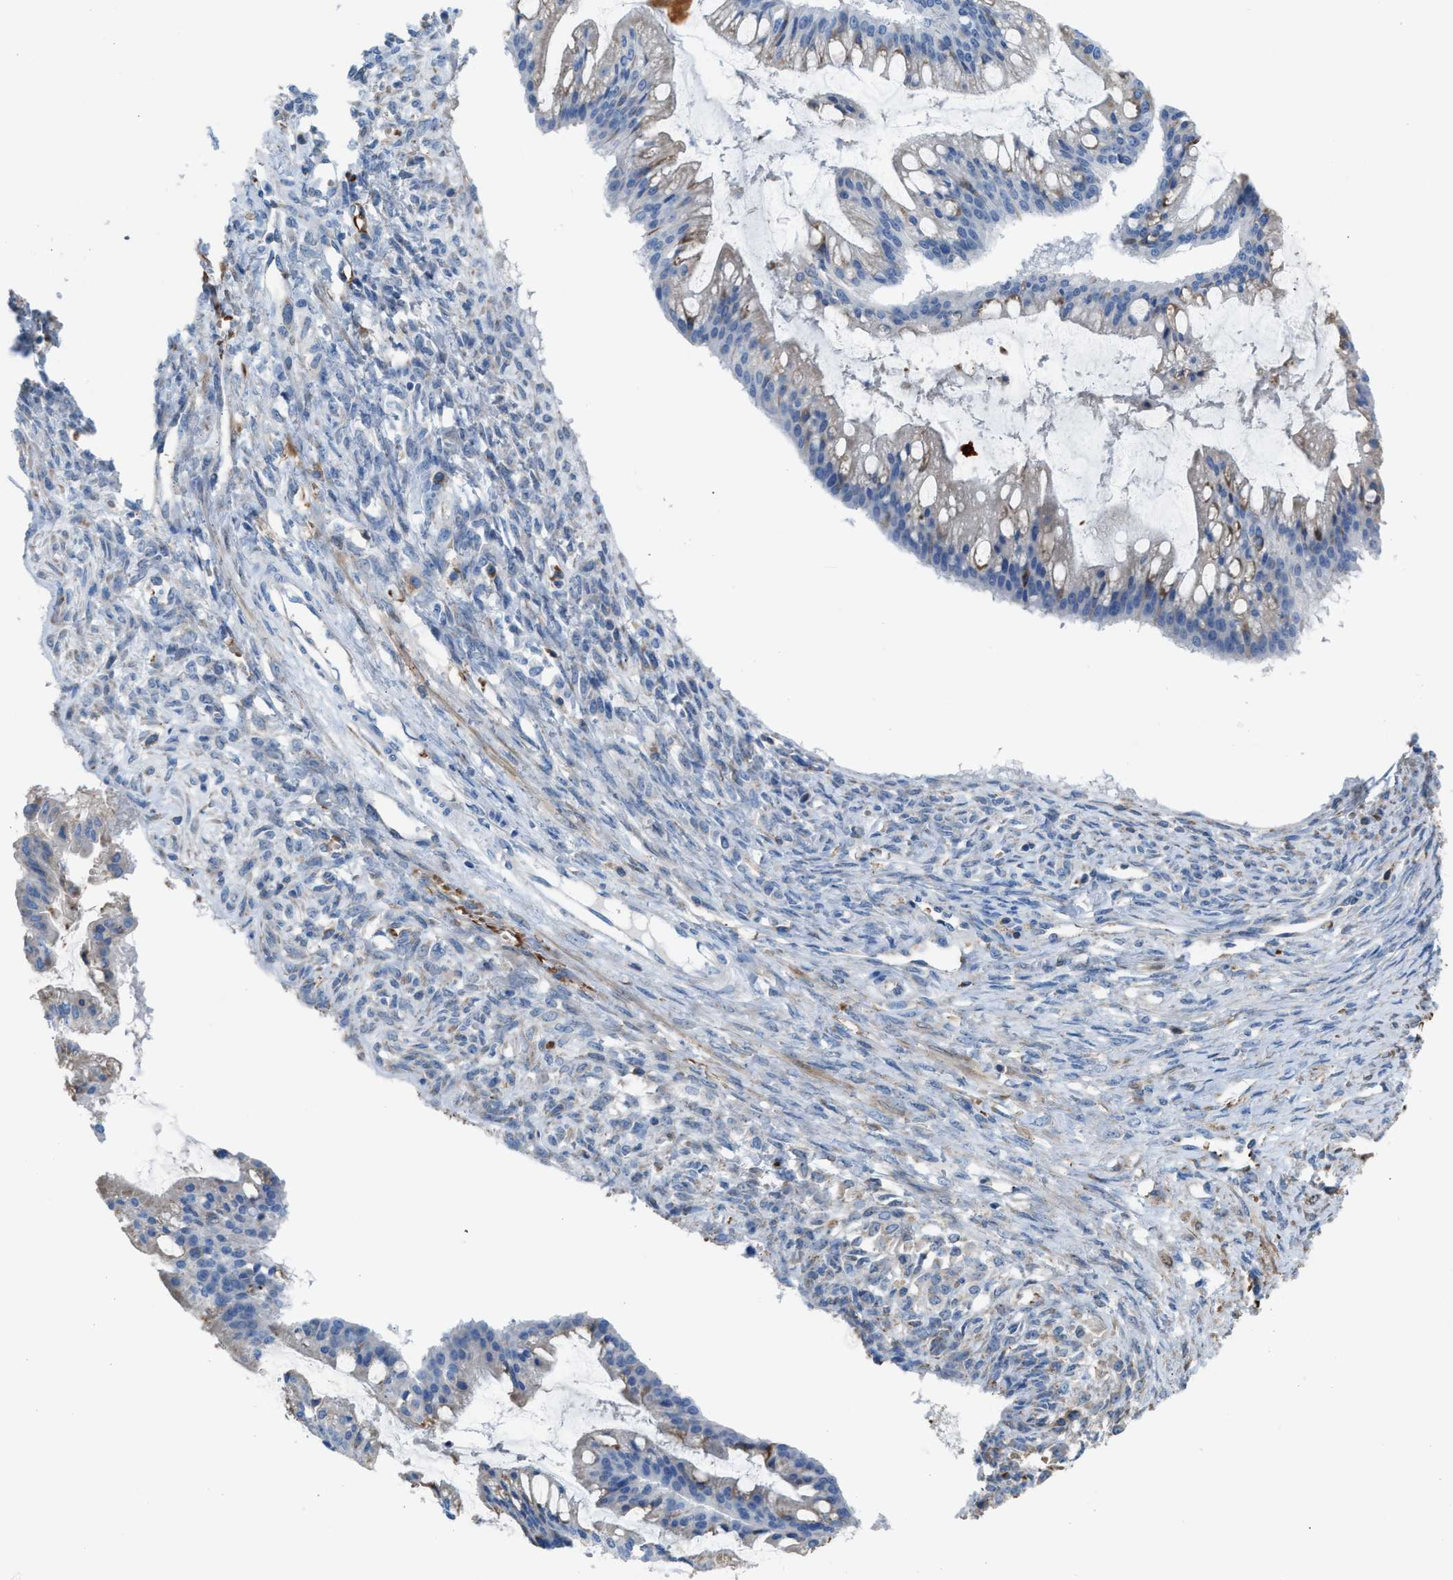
{"staining": {"intensity": "weak", "quantity": "<25%", "location": "cytoplasmic/membranous"}, "tissue": "ovarian cancer", "cell_type": "Tumor cells", "image_type": "cancer", "snomed": [{"axis": "morphology", "description": "Cystadenocarcinoma, mucinous, NOS"}, {"axis": "topography", "description": "Ovary"}], "caption": "This micrograph is of ovarian mucinous cystadenocarcinoma stained with IHC to label a protein in brown with the nuclei are counter-stained blue. There is no expression in tumor cells. (Stains: DAB (3,3'-diaminobenzidine) immunohistochemistry with hematoxylin counter stain, Microscopy: brightfield microscopy at high magnification).", "gene": "CA3", "patient": {"sex": "female", "age": 73}}